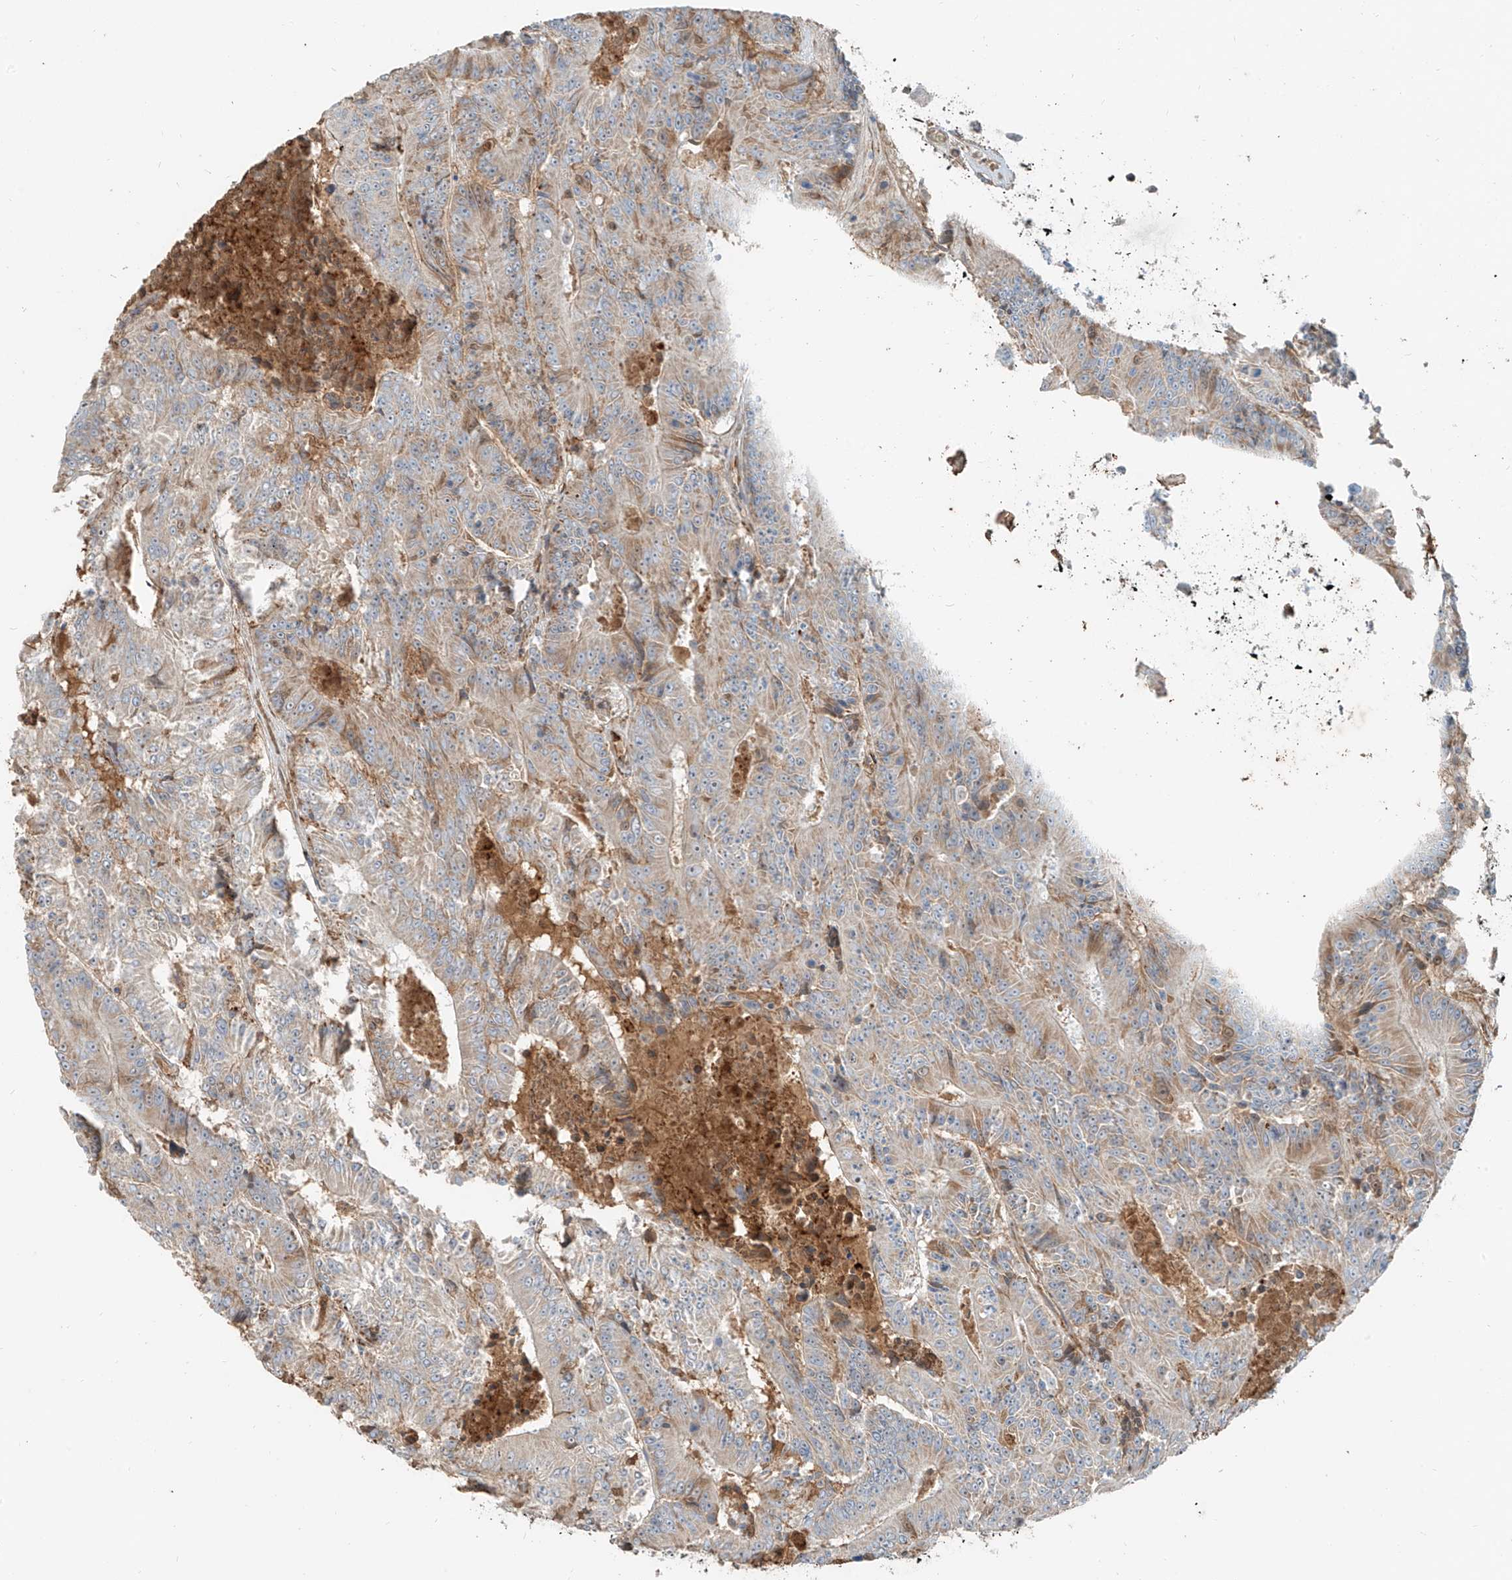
{"staining": {"intensity": "weak", "quantity": "<25%", "location": "cytoplasmic/membranous"}, "tissue": "colorectal cancer", "cell_type": "Tumor cells", "image_type": "cancer", "snomed": [{"axis": "morphology", "description": "Adenocarcinoma, NOS"}, {"axis": "topography", "description": "Colon"}], "caption": "The photomicrograph reveals no staining of tumor cells in colorectal cancer.", "gene": "FSTL1", "patient": {"sex": "male", "age": 83}}